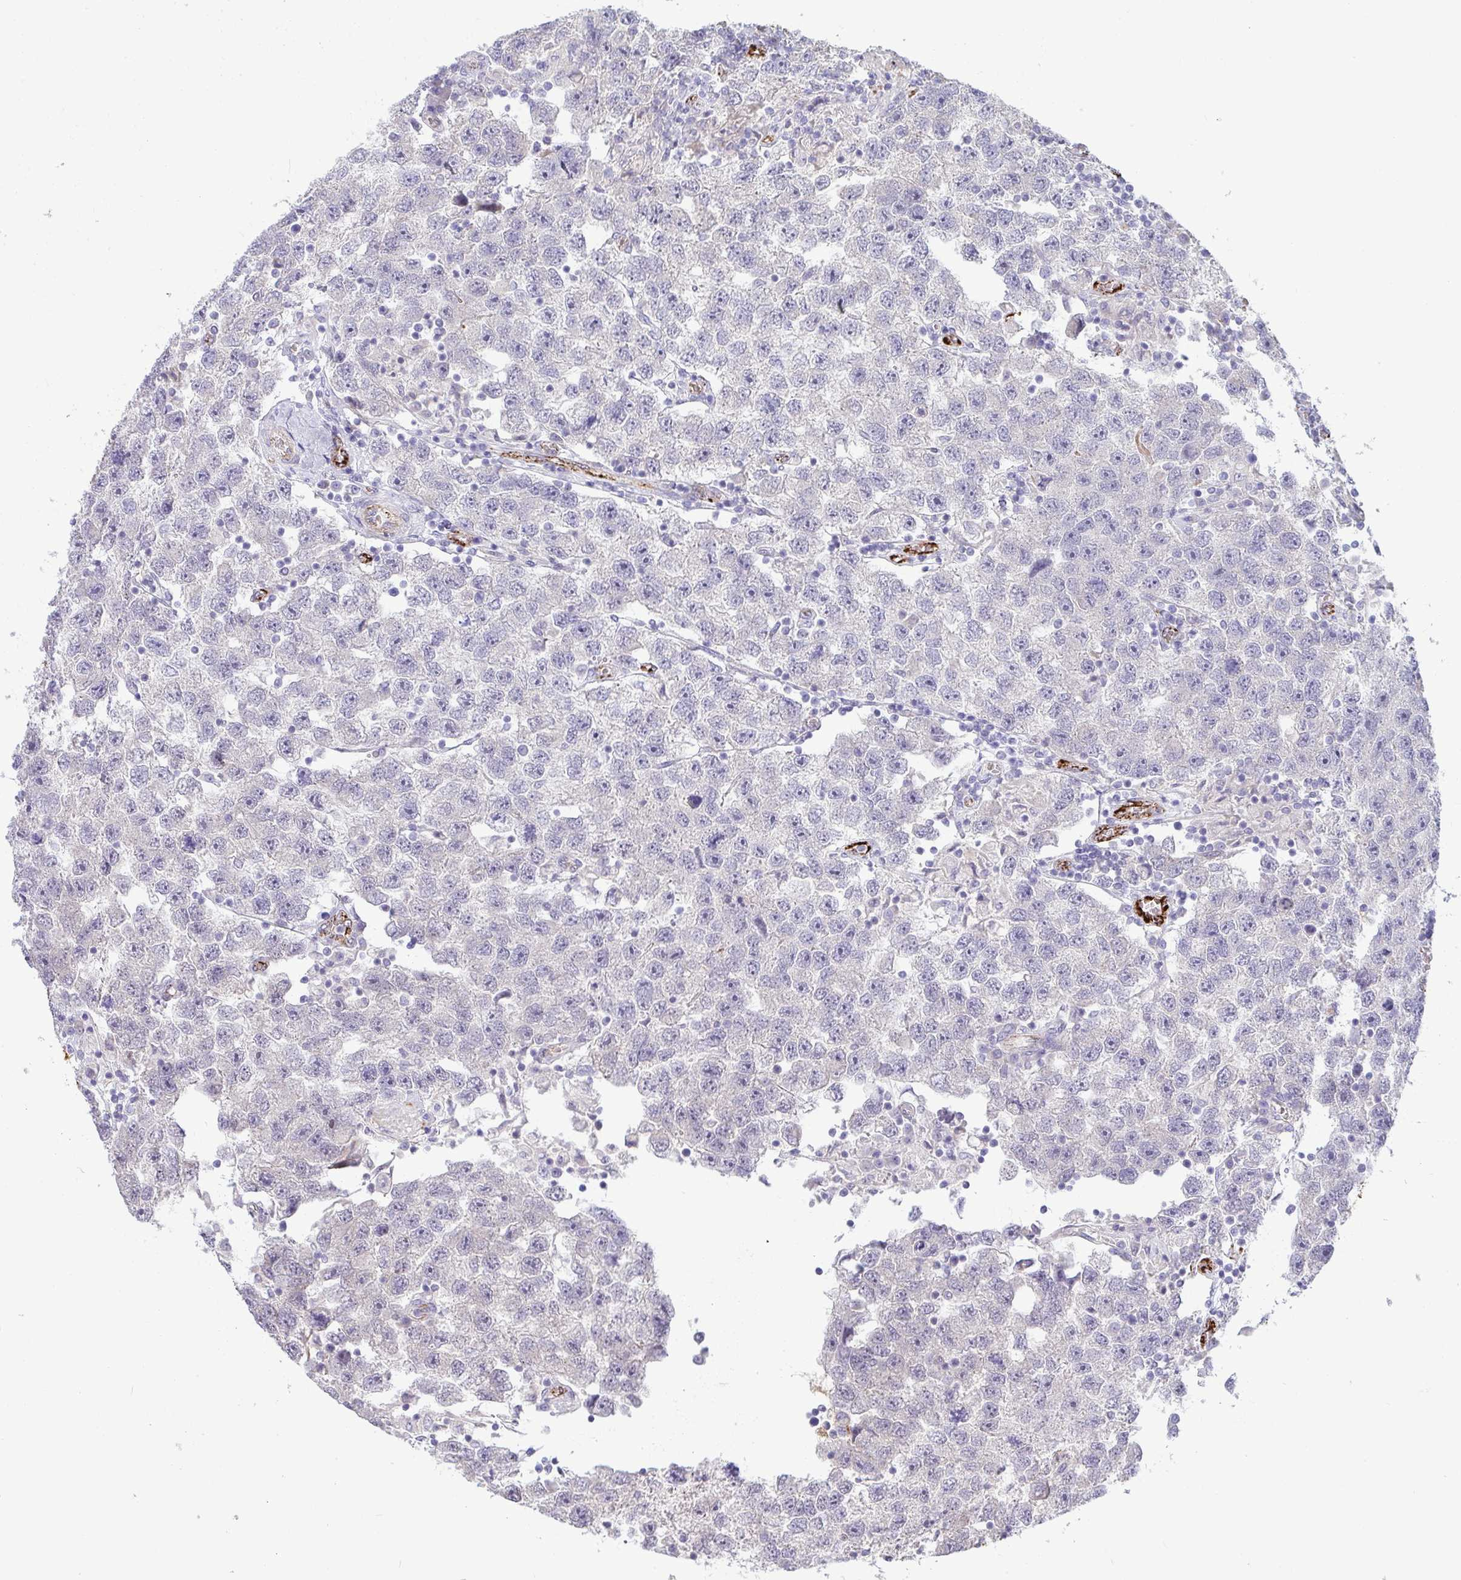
{"staining": {"intensity": "negative", "quantity": "none", "location": "none"}, "tissue": "testis cancer", "cell_type": "Tumor cells", "image_type": "cancer", "snomed": [{"axis": "morphology", "description": "Seminoma, NOS"}, {"axis": "topography", "description": "Testis"}], "caption": "A high-resolution image shows IHC staining of testis seminoma, which exhibits no significant expression in tumor cells.", "gene": "IL37", "patient": {"sex": "male", "age": 26}}